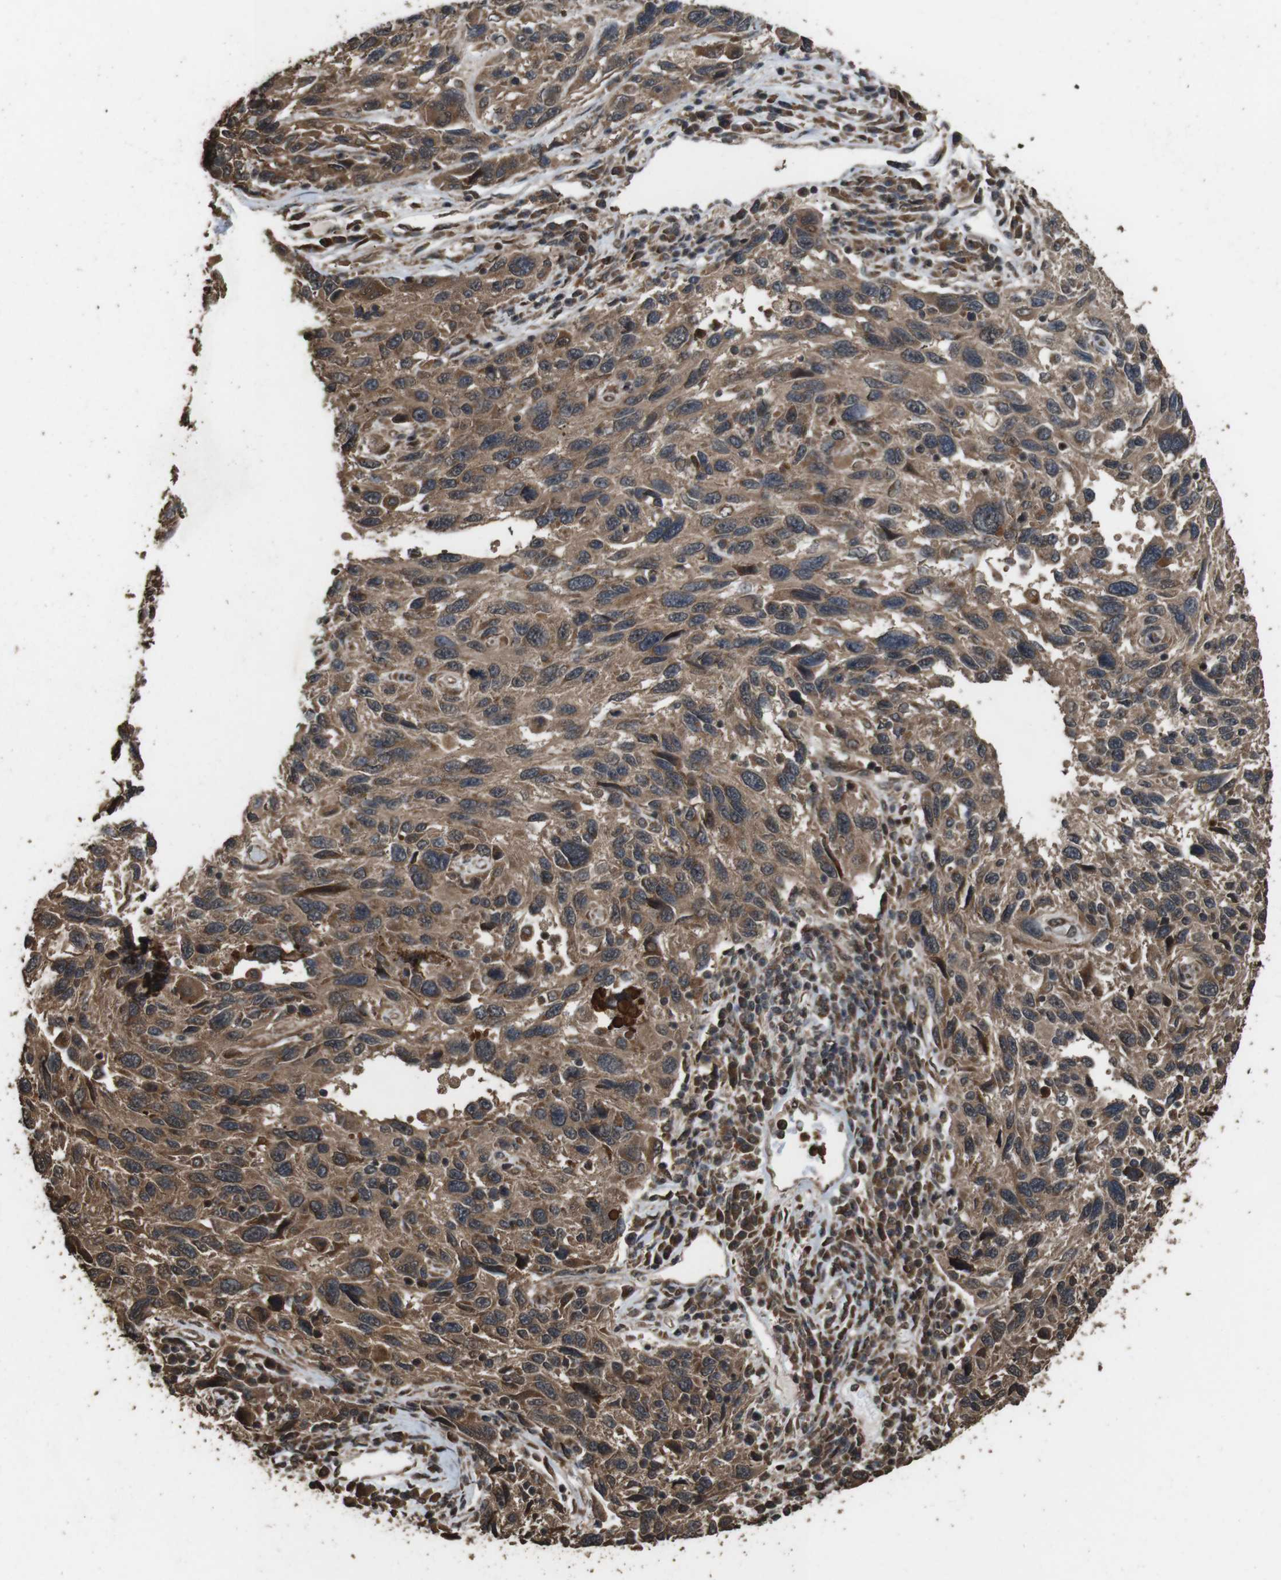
{"staining": {"intensity": "moderate", "quantity": ">75%", "location": "cytoplasmic/membranous"}, "tissue": "melanoma", "cell_type": "Tumor cells", "image_type": "cancer", "snomed": [{"axis": "morphology", "description": "Malignant melanoma, NOS"}, {"axis": "topography", "description": "Skin"}], "caption": "A photomicrograph of human melanoma stained for a protein displays moderate cytoplasmic/membranous brown staining in tumor cells.", "gene": "RRAS2", "patient": {"sex": "male", "age": 53}}